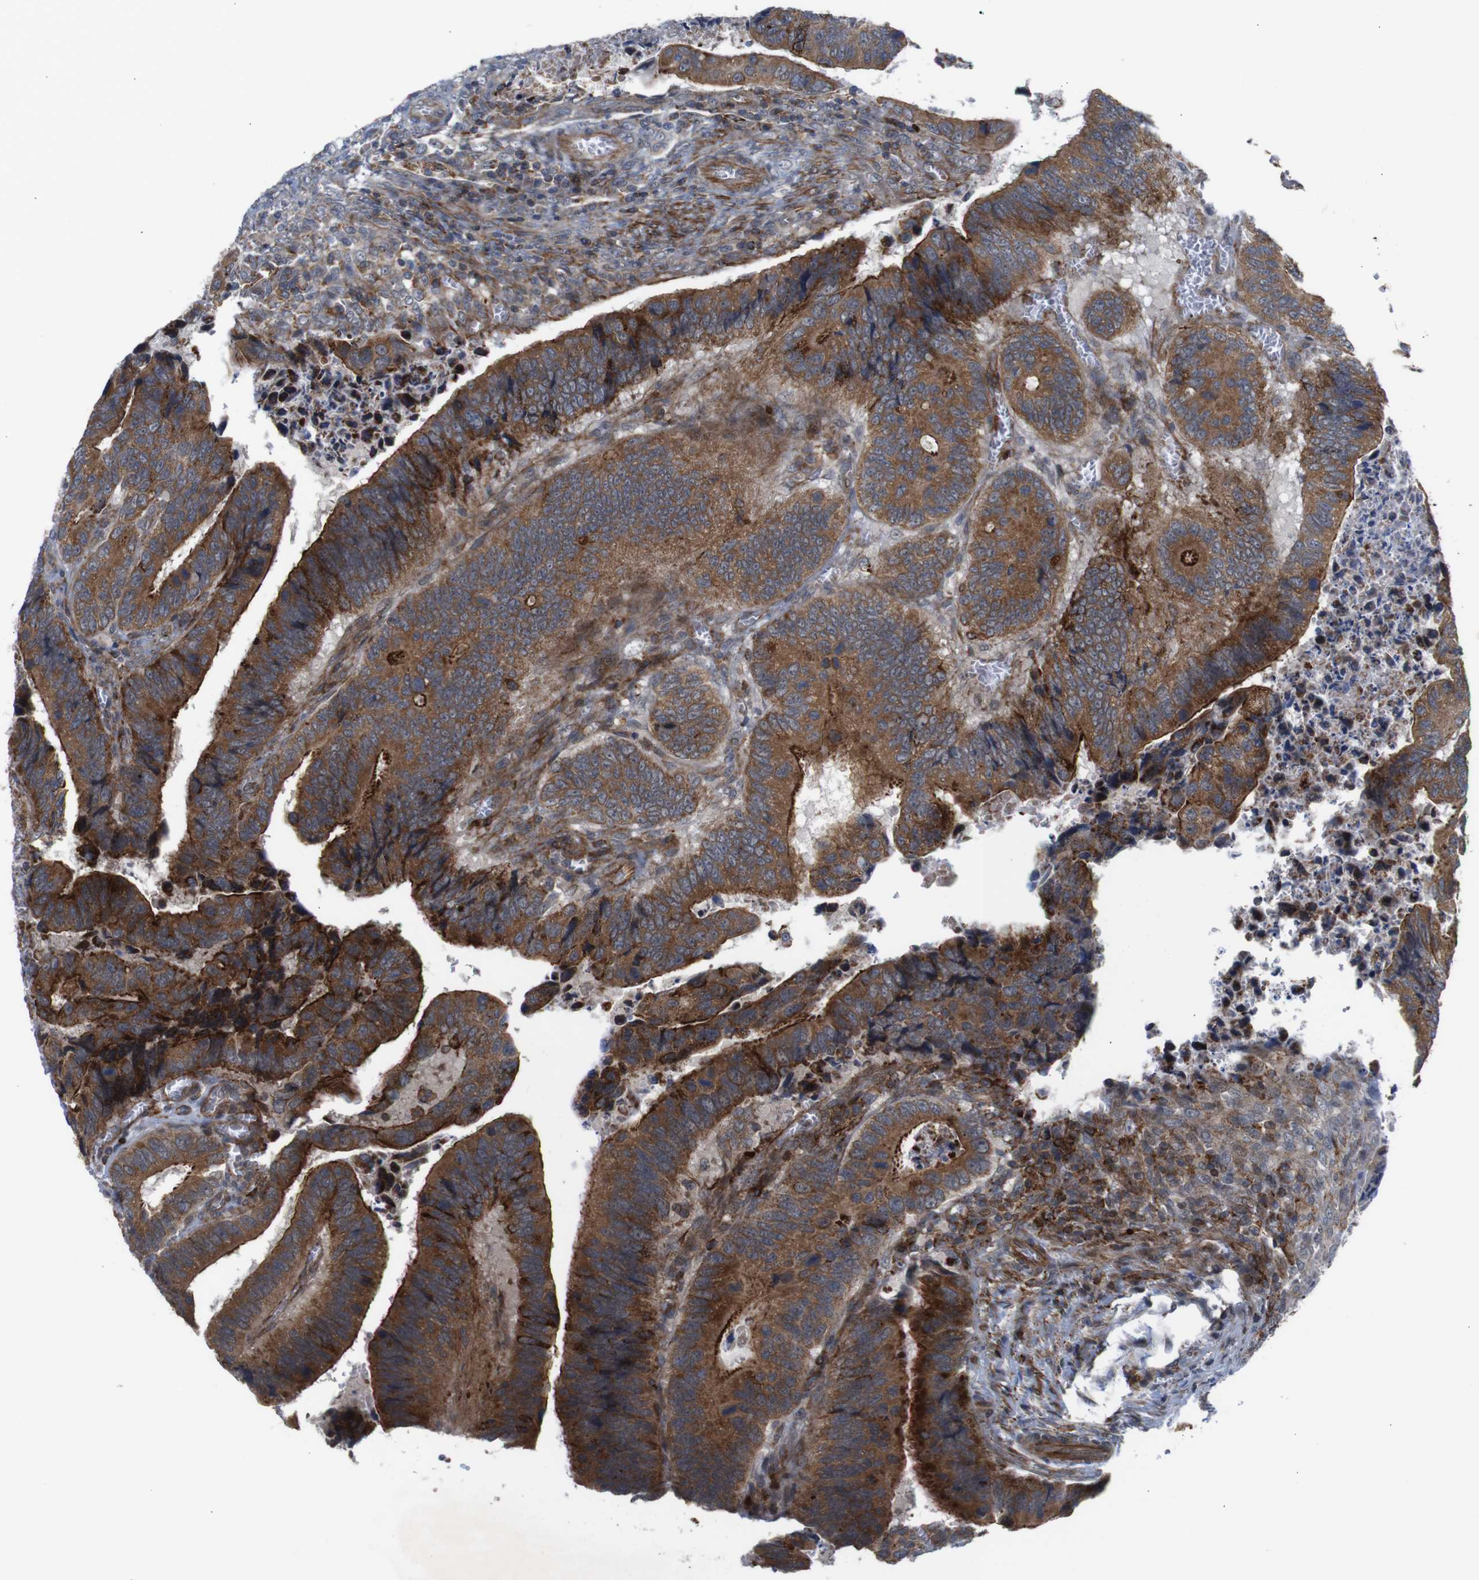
{"staining": {"intensity": "strong", "quantity": ">75%", "location": "cytoplasmic/membranous"}, "tissue": "colorectal cancer", "cell_type": "Tumor cells", "image_type": "cancer", "snomed": [{"axis": "morphology", "description": "Inflammation, NOS"}, {"axis": "morphology", "description": "Adenocarcinoma, NOS"}, {"axis": "topography", "description": "Colon"}], "caption": "Human colorectal cancer stained for a protein (brown) reveals strong cytoplasmic/membranous positive staining in approximately >75% of tumor cells.", "gene": "ATP7B", "patient": {"sex": "male", "age": 72}}